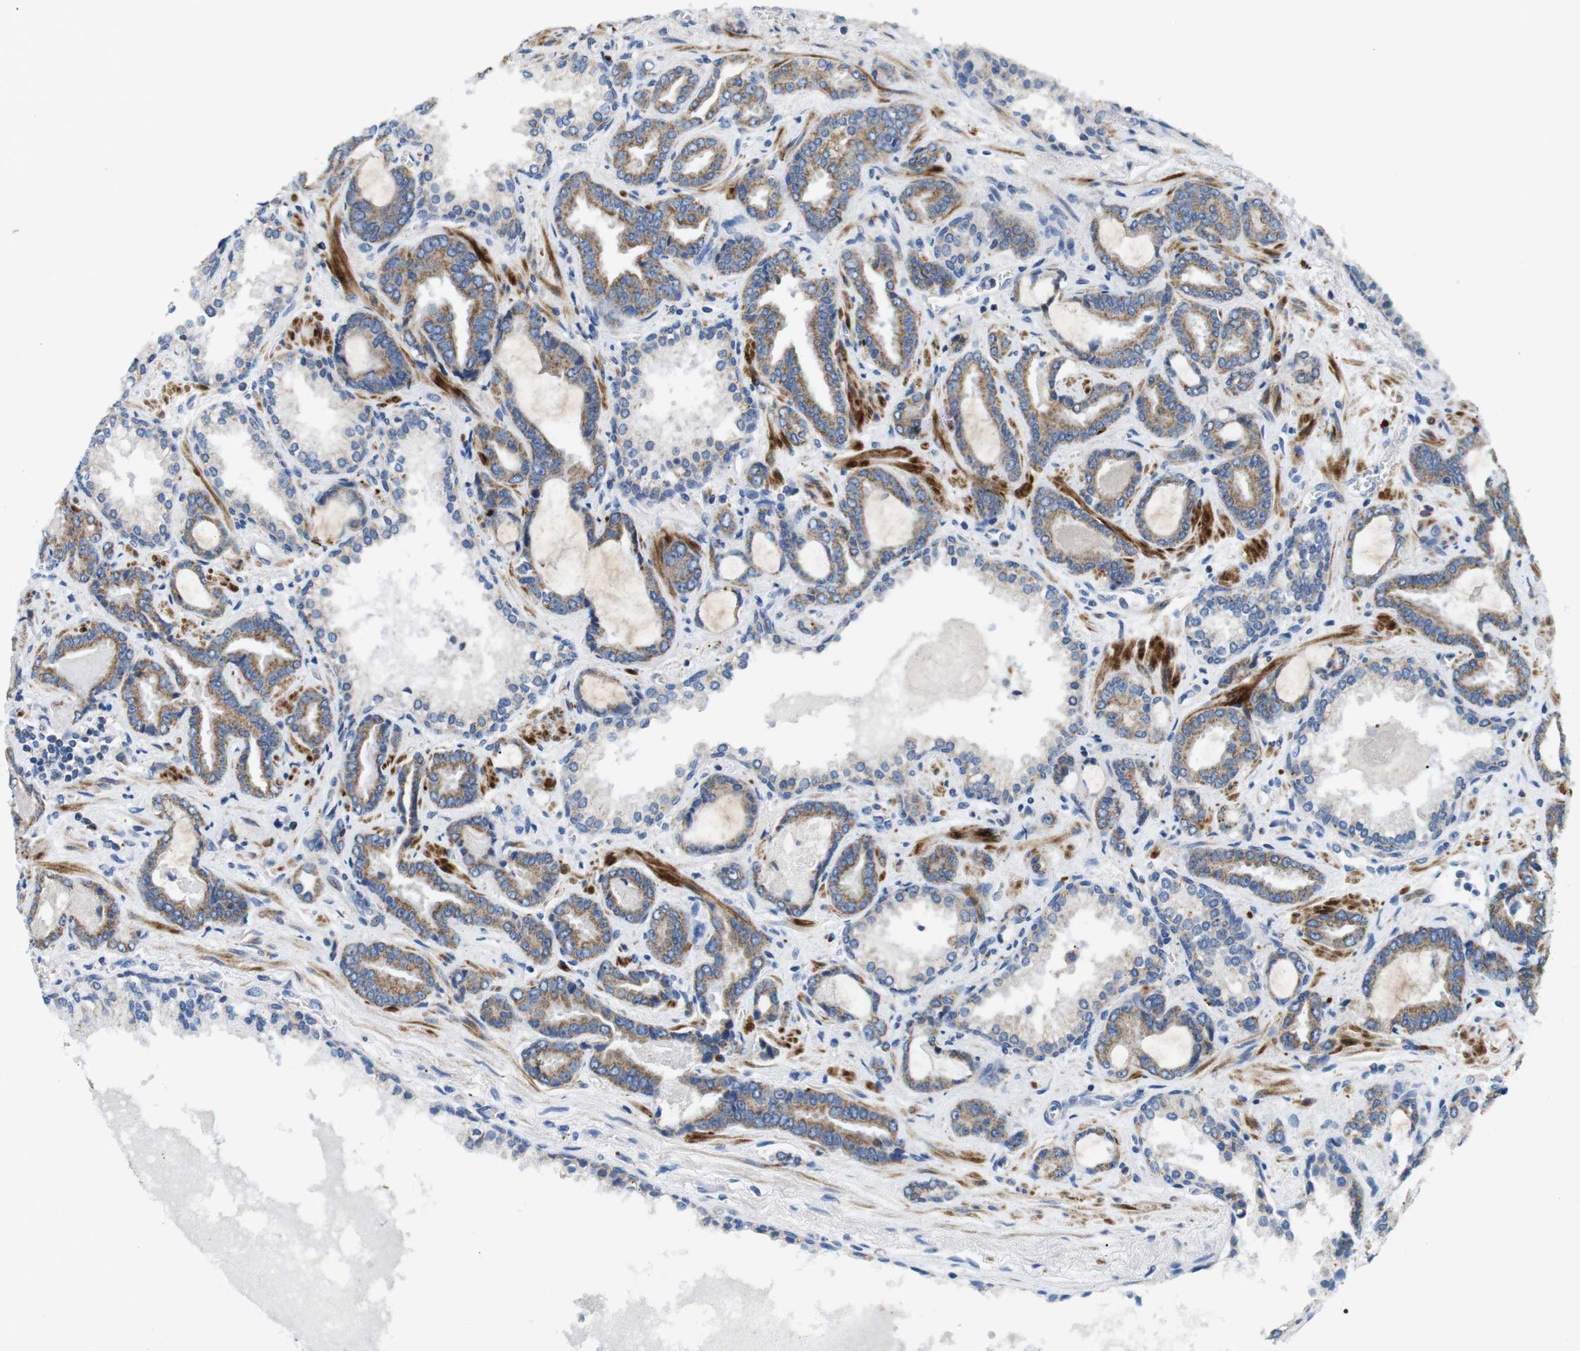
{"staining": {"intensity": "moderate", "quantity": ">75%", "location": "cytoplasmic/membranous"}, "tissue": "prostate cancer", "cell_type": "Tumor cells", "image_type": "cancer", "snomed": [{"axis": "morphology", "description": "Adenocarcinoma, Low grade"}, {"axis": "topography", "description": "Prostate"}], "caption": "Brown immunohistochemical staining in human prostate cancer shows moderate cytoplasmic/membranous positivity in about >75% of tumor cells. Immunohistochemistry stains the protein in brown and the nuclei are stained blue.", "gene": "F2RL1", "patient": {"sex": "male", "age": 60}}